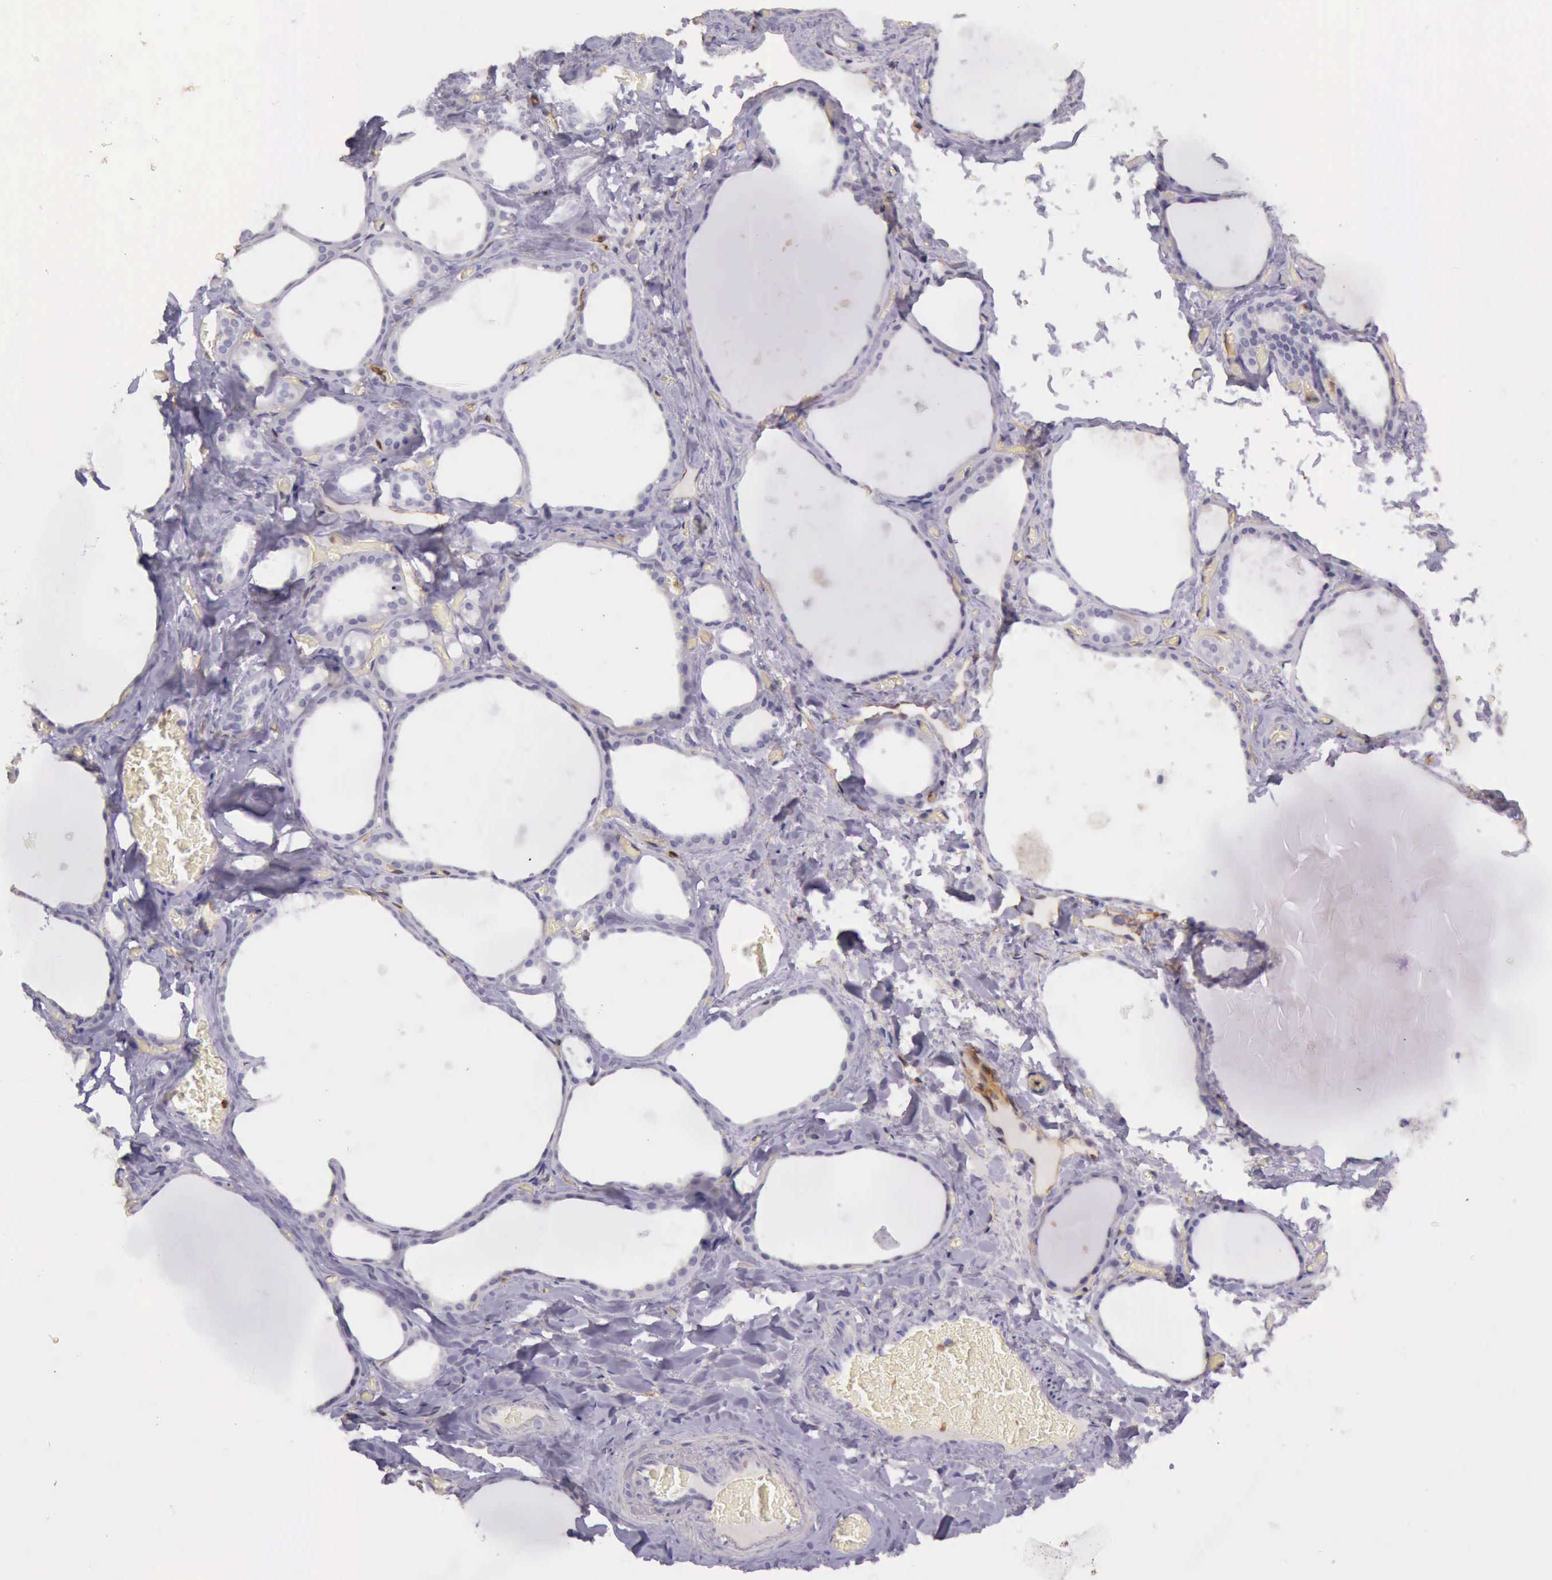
{"staining": {"intensity": "negative", "quantity": "none", "location": "none"}, "tissue": "thyroid gland", "cell_type": "Glandular cells", "image_type": "normal", "snomed": [{"axis": "morphology", "description": "Normal tissue, NOS"}, {"axis": "topography", "description": "Thyroid gland"}], "caption": "Normal thyroid gland was stained to show a protein in brown. There is no significant expression in glandular cells. (Brightfield microscopy of DAB immunohistochemistry (IHC) at high magnification).", "gene": "TCEANC", "patient": {"sex": "male", "age": 76}}